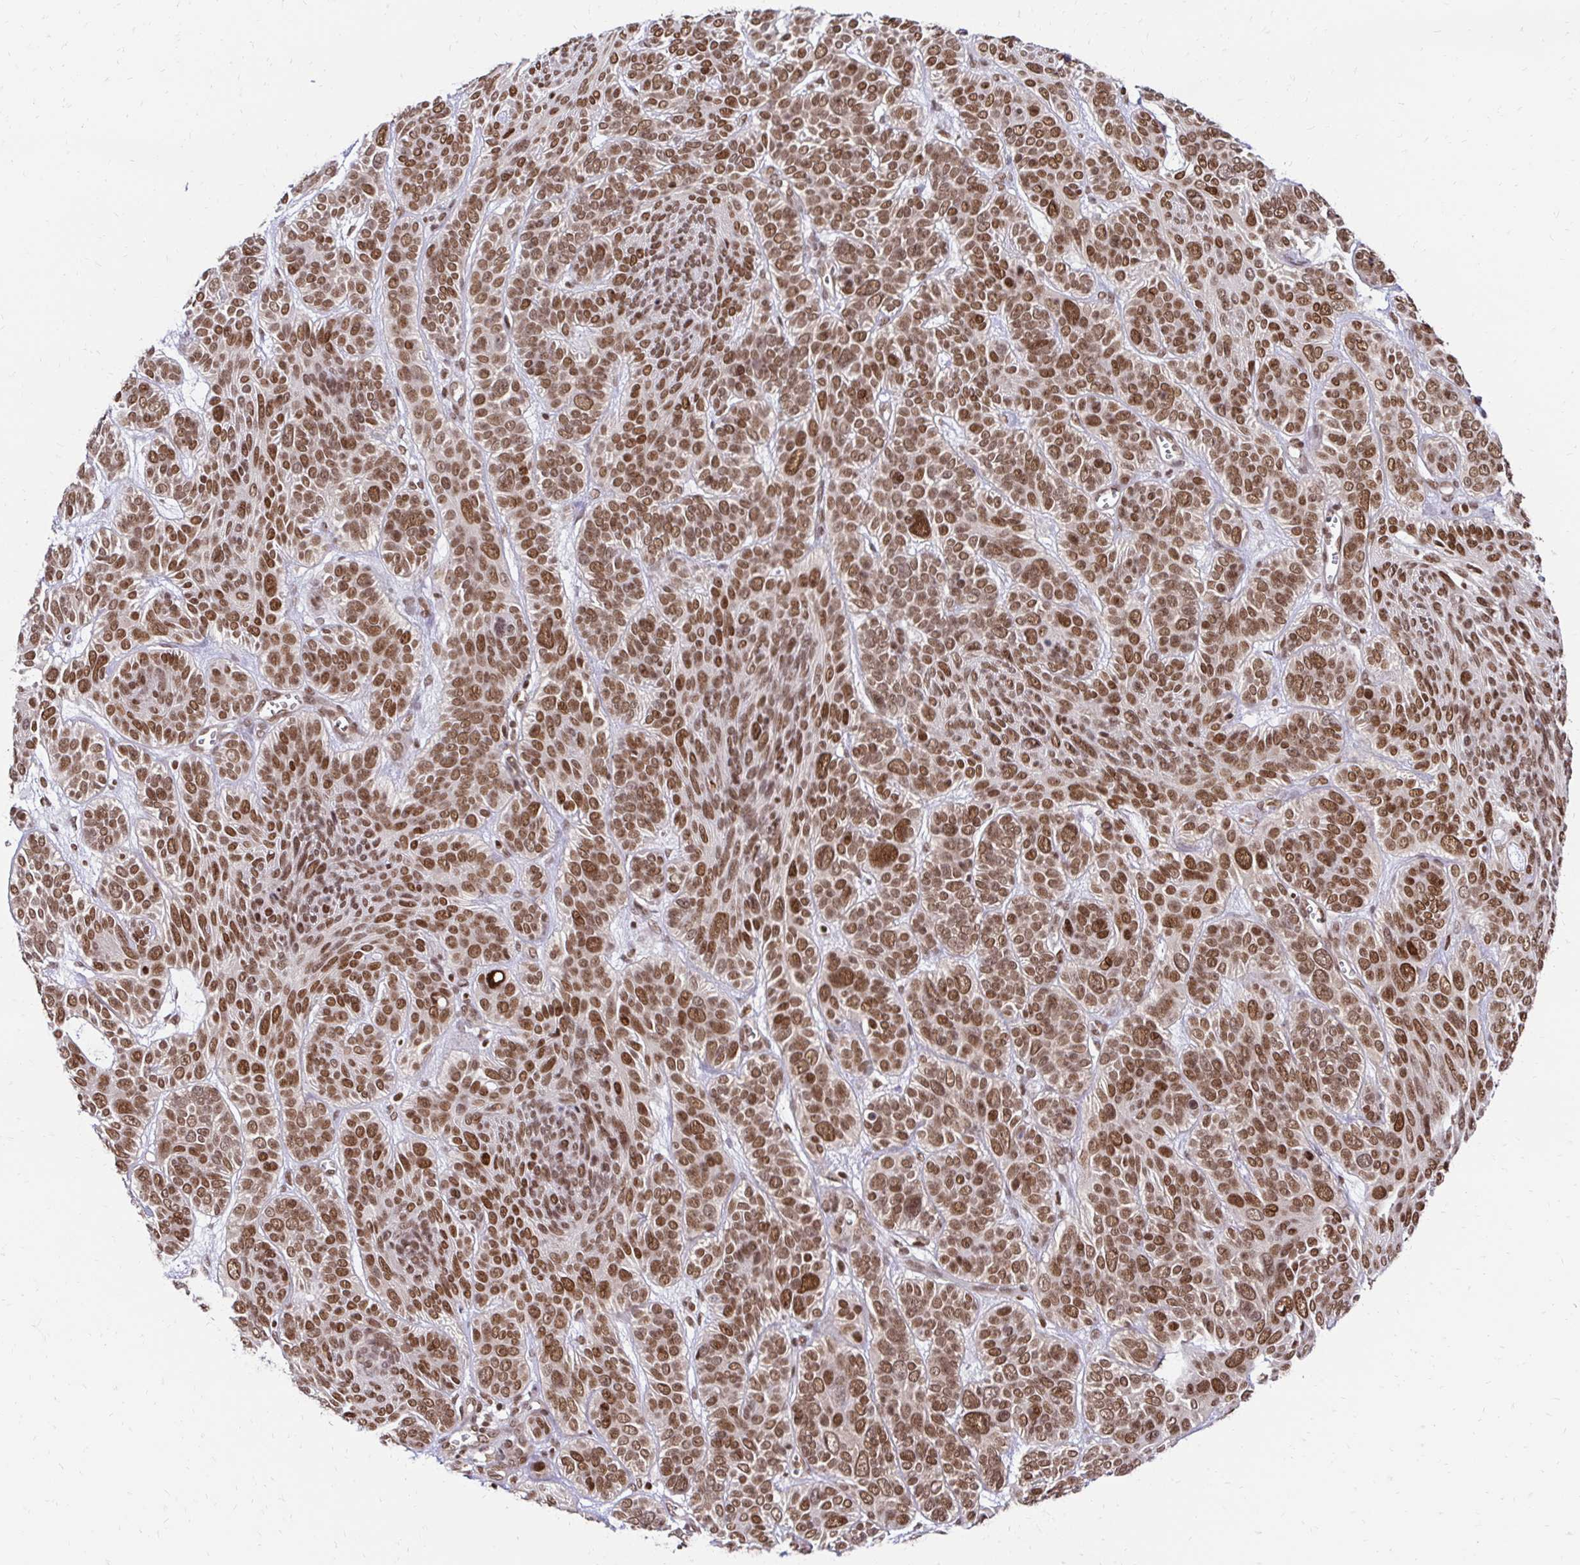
{"staining": {"intensity": "strong", "quantity": ">75%", "location": "nuclear"}, "tissue": "skin cancer", "cell_type": "Tumor cells", "image_type": "cancer", "snomed": [{"axis": "morphology", "description": "Basal cell carcinoma"}, {"axis": "topography", "description": "Skin"}, {"axis": "topography", "description": "Skin of face"}], "caption": "A high amount of strong nuclear positivity is present in about >75% of tumor cells in skin basal cell carcinoma tissue.", "gene": "GLYR1", "patient": {"sex": "male", "age": 73}}